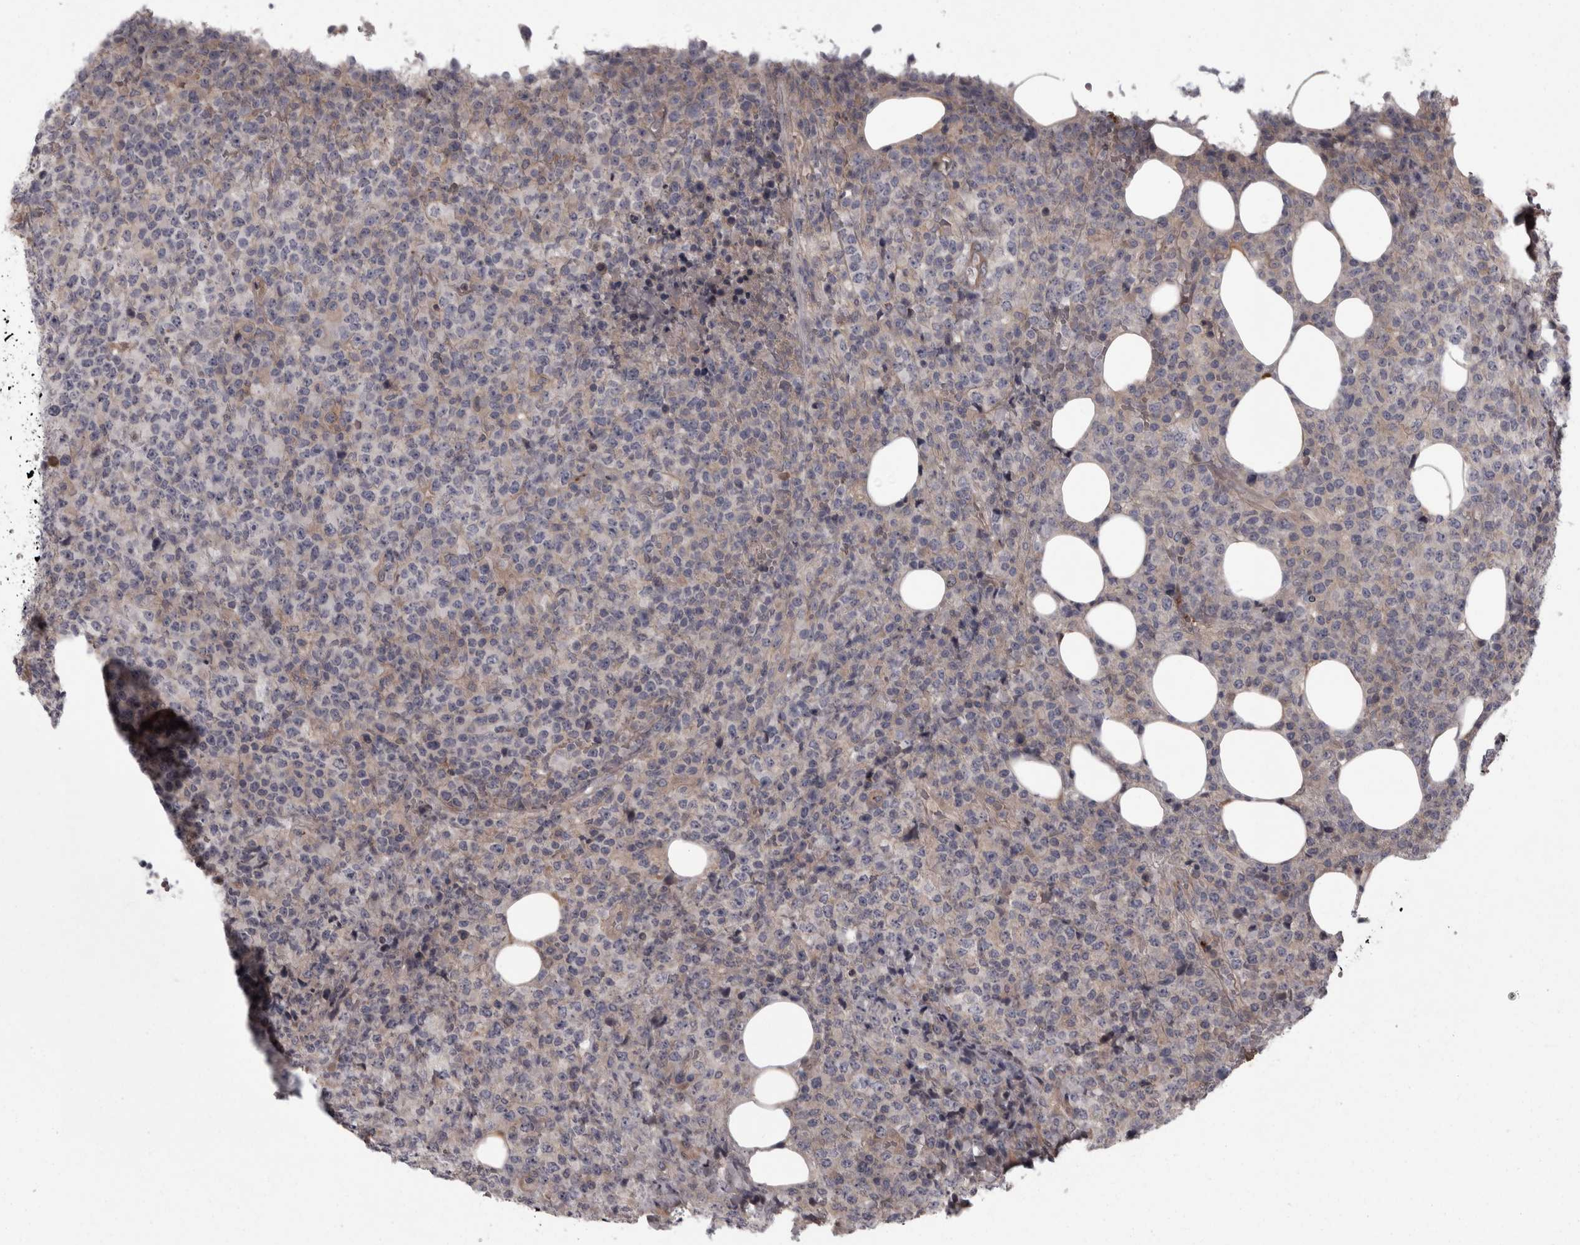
{"staining": {"intensity": "negative", "quantity": "none", "location": "none"}, "tissue": "lymphoma", "cell_type": "Tumor cells", "image_type": "cancer", "snomed": [{"axis": "morphology", "description": "Malignant lymphoma, non-Hodgkin's type, High grade"}, {"axis": "topography", "description": "Lymph node"}], "caption": "This image is of high-grade malignant lymphoma, non-Hodgkin's type stained with IHC to label a protein in brown with the nuclei are counter-stained blue. There is no positivity in tumor cells.", "gene": "RSU1", "patient": {"sex": "male", "age": 13}}